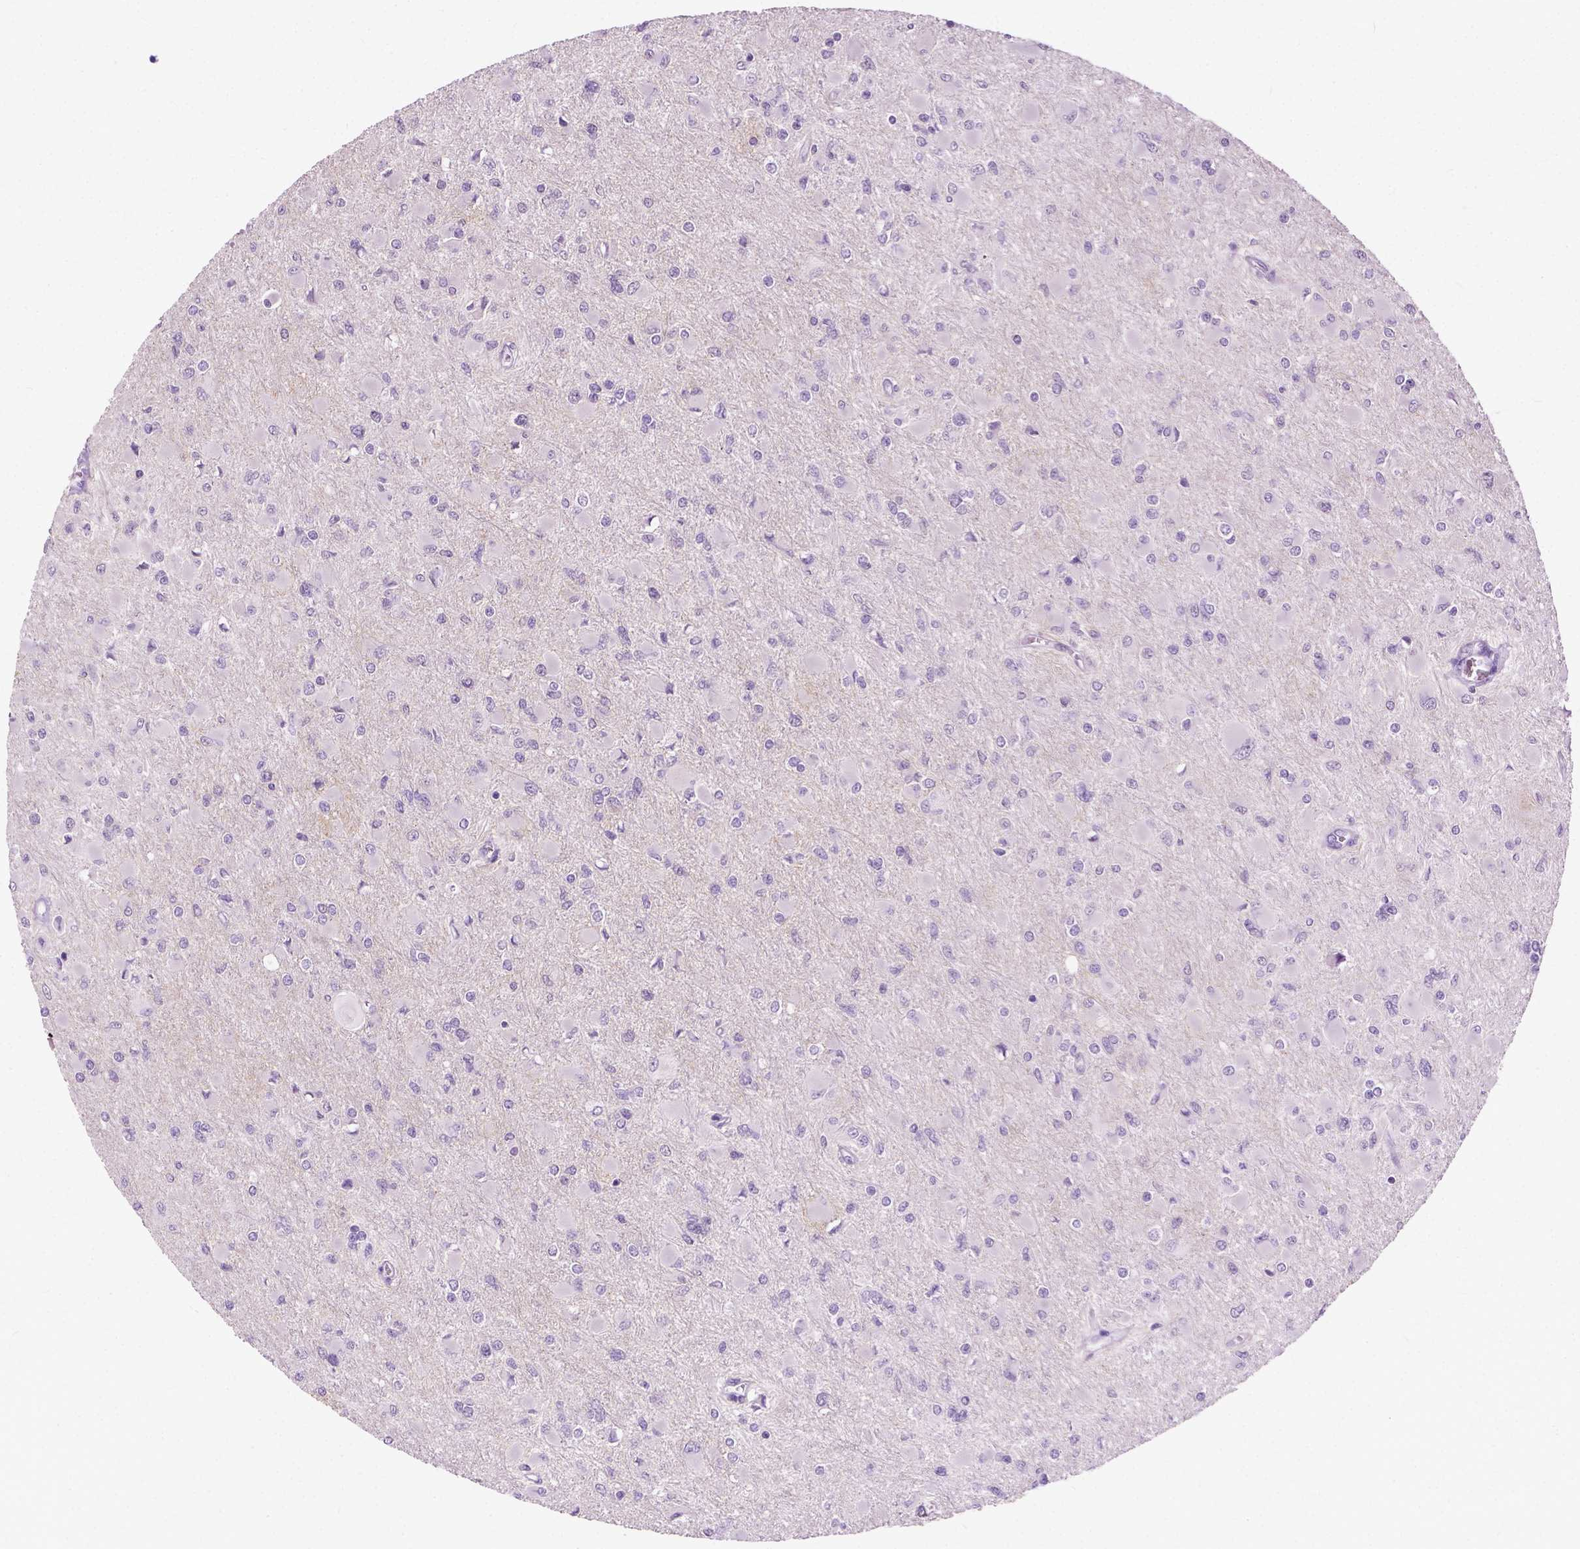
{"staining": {"intensity": "negative", "quantity": "none", "location": "none"}, "tissue": "glioma", "cell_type": "Tumor cells", "image_type": "cancer", "snomed": [{"axis": "morphology", "description": "Glioma, malignant, High grade"}, {"axis": "topography", "description": "Cerebral cortex"}], "caption": "There is no significant positivity in tumor cells of malignant glioma (high-grade).", "gene": "GPR37L1", "patient": {"sex": "female", "age": 36}}